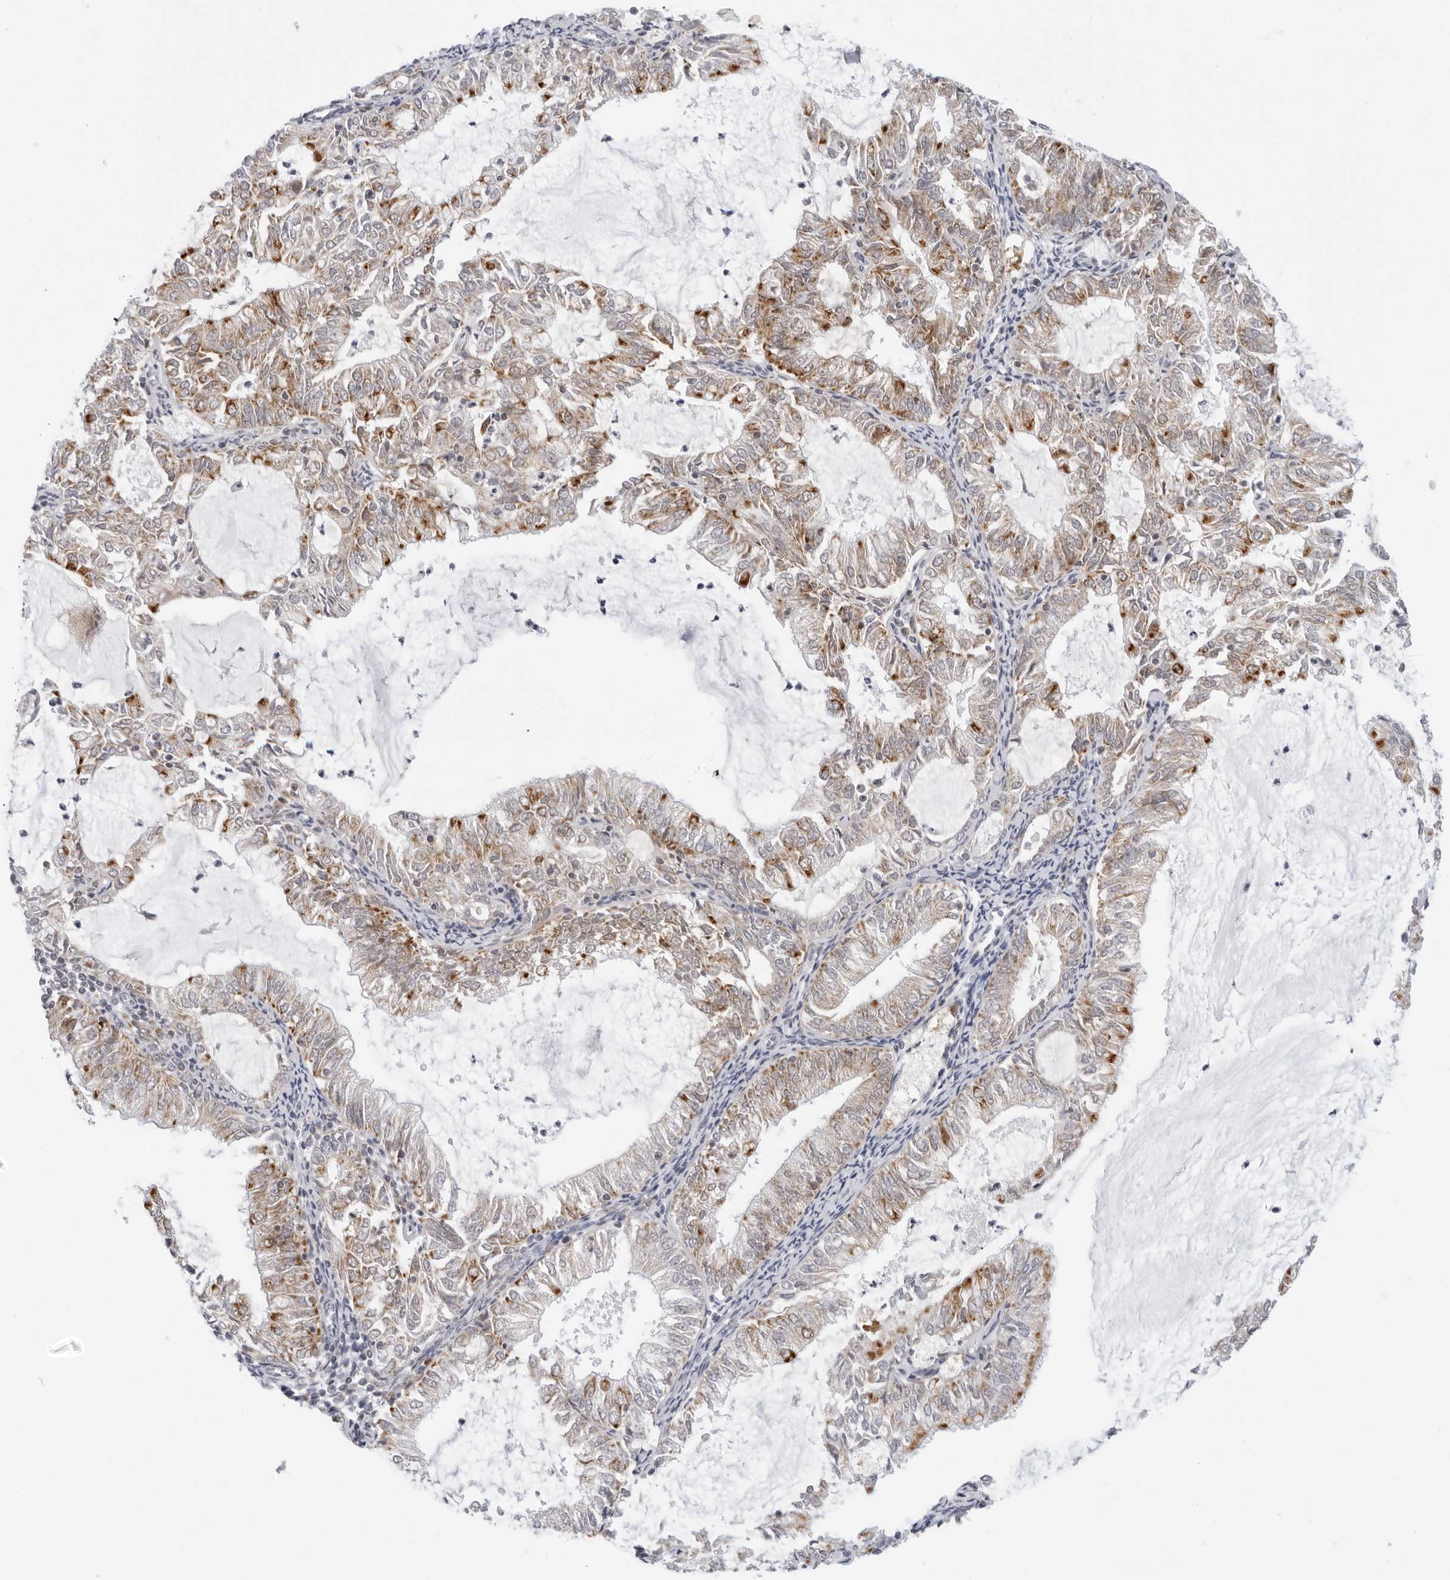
{"staining": {"intensity": "moderate", "quantity": "25%-75%", "location": "cytoplasmic/membranous"}, "tissue": "endometrial cancer", "cell_type": "Tumor cells", "image_type": "cancer", "snomed": [{"axis": "morphology", "description": "Adenocarcinoma, NOS"}, {"axis": "topography", "description": "Endometrium"}], "caption": "Approximately 25%-75% of tumor cells in endometrial adenocarcinoma display moderate cytoplasmic/membranous protein expression as visualized by brown immunohistochemical staining.", "gene": "CIART", "patient": {"sex": "female", "age": 57}}